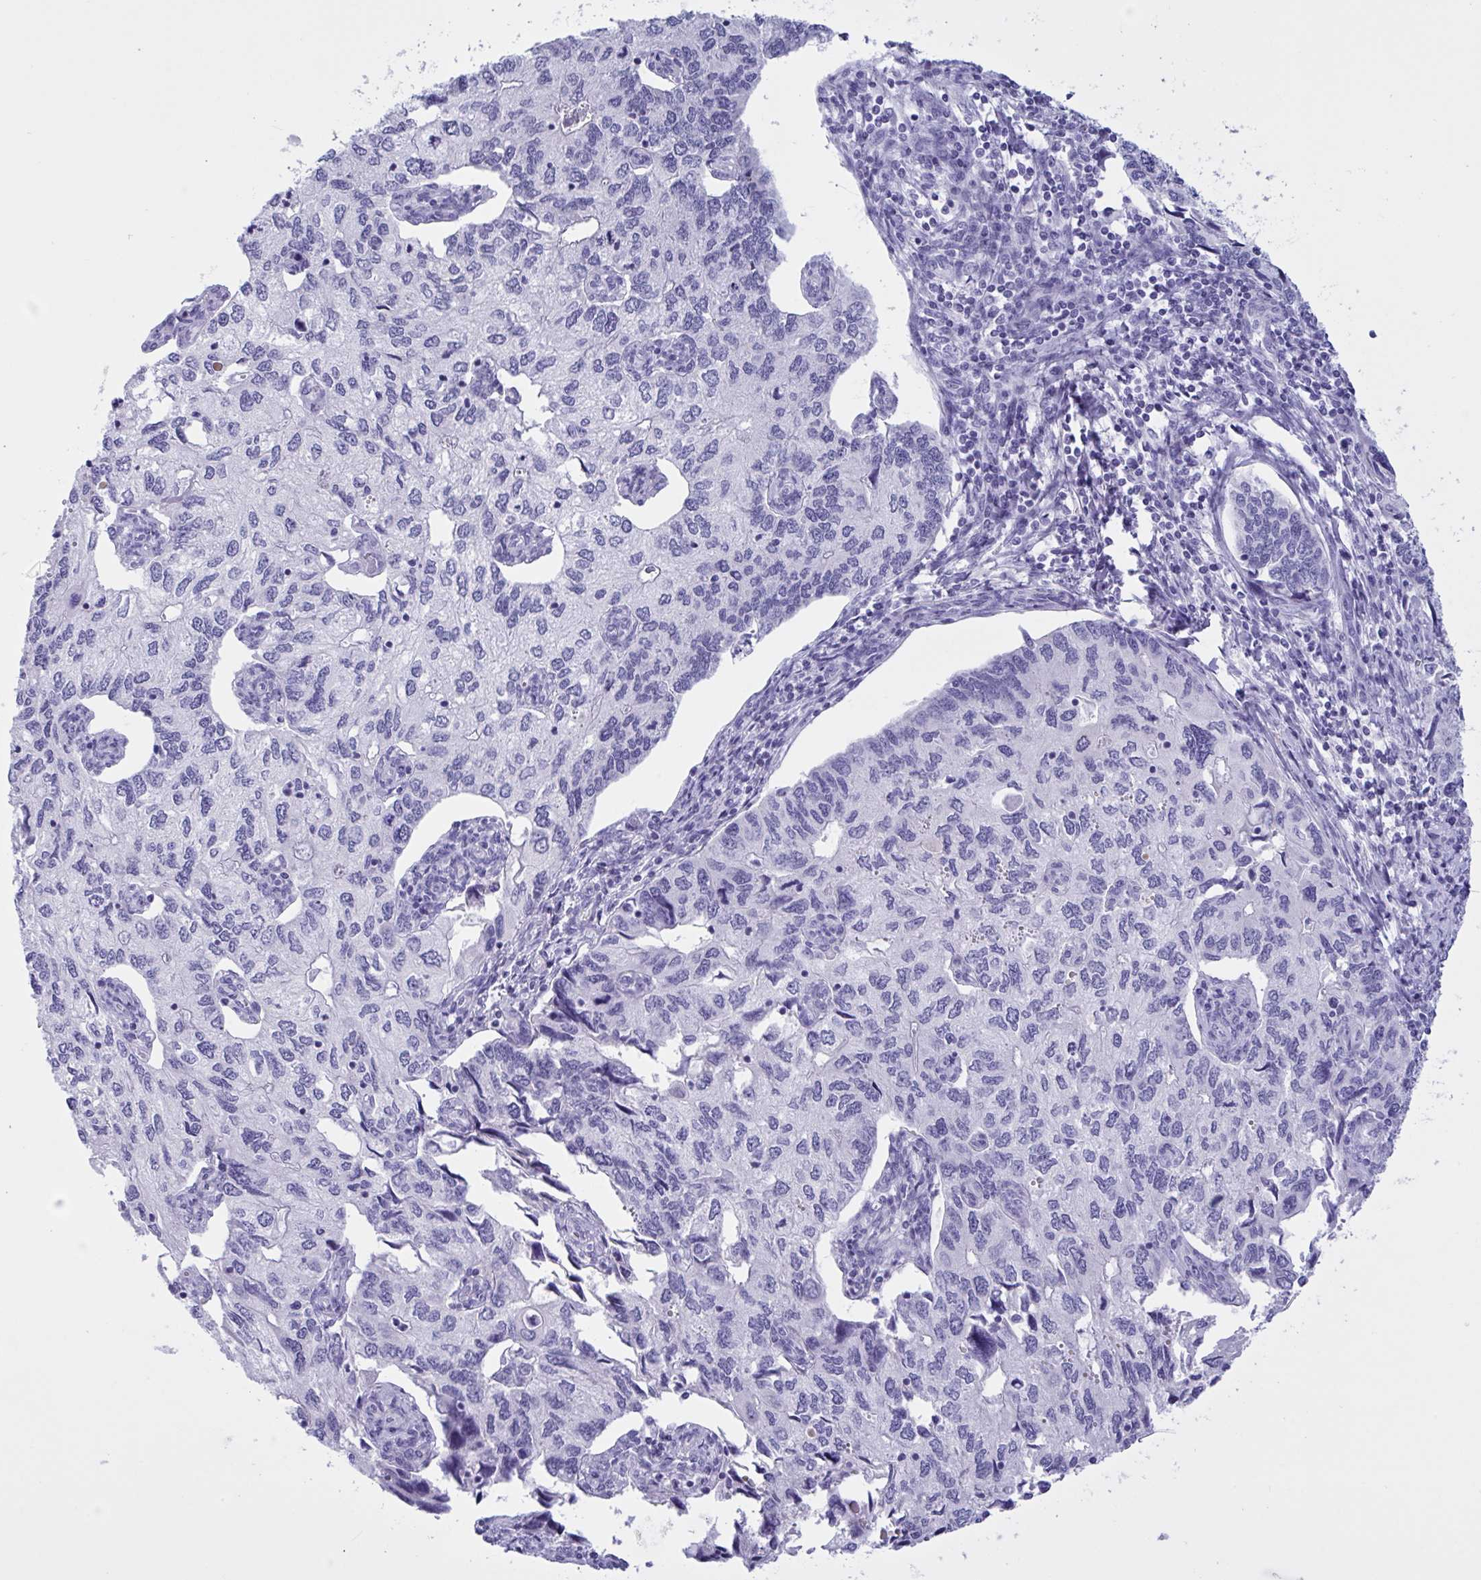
{"staining": {"intensity": "negative", "quantity": "none", "location": "none"}, "tissue": "endometrial cancer", "cell_type": "Tumor cells", "image_type": "cancer", "snomed": [{"axis": "morphology", "description": "Carcinoma, NOS"}, {"axis": "topography", "description": "Uterus"}], "caption": "A photomicrograph of human endometrial carcinoma is negative for staining in tumor cells.", "gene": "OXLD1", "patient": {"sex": "female", "age": 76}}